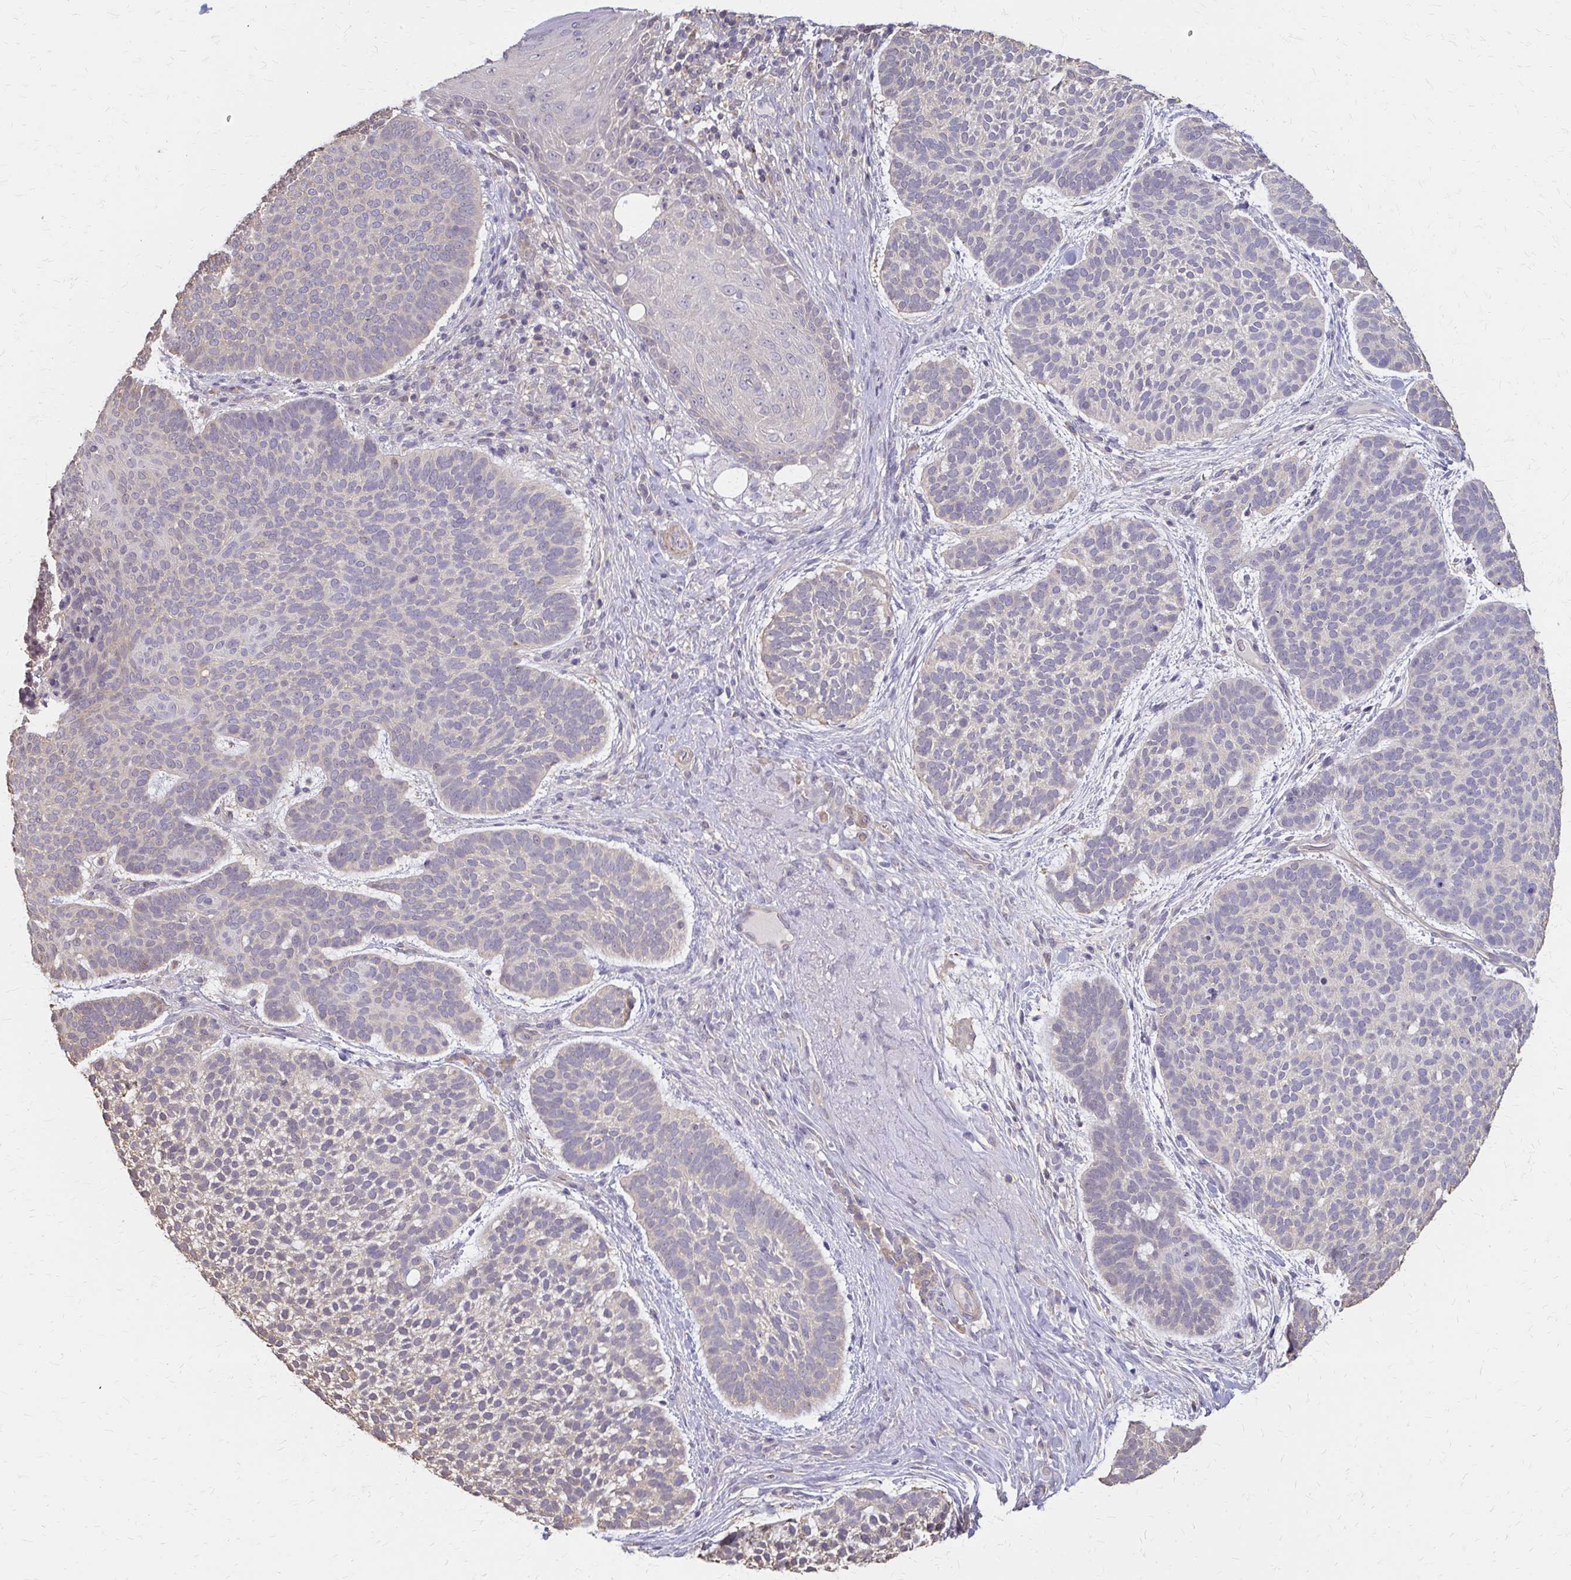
{"staining": {"intensity": "negative", "quantity": "none", "location": "none"}, "tissue": "skin cancer", "cell_type": "Tumor cells", "image_type": "cancer", "snomed": [{"axis": "morphology", "description": "Basal cell carcinoma"}, {"axis": "topography", "description": "Skin"}, {"axis": "topography", "description": "Skin of face"}], "caption": "A high-resolution image shows immunohistochemistry (IHC) staining of skin basal cell carcinoma, which demonstrates no significant staining in tumor cells.", "gene": "IFI44L", "patient": {"sex": "male", "age": 73}}